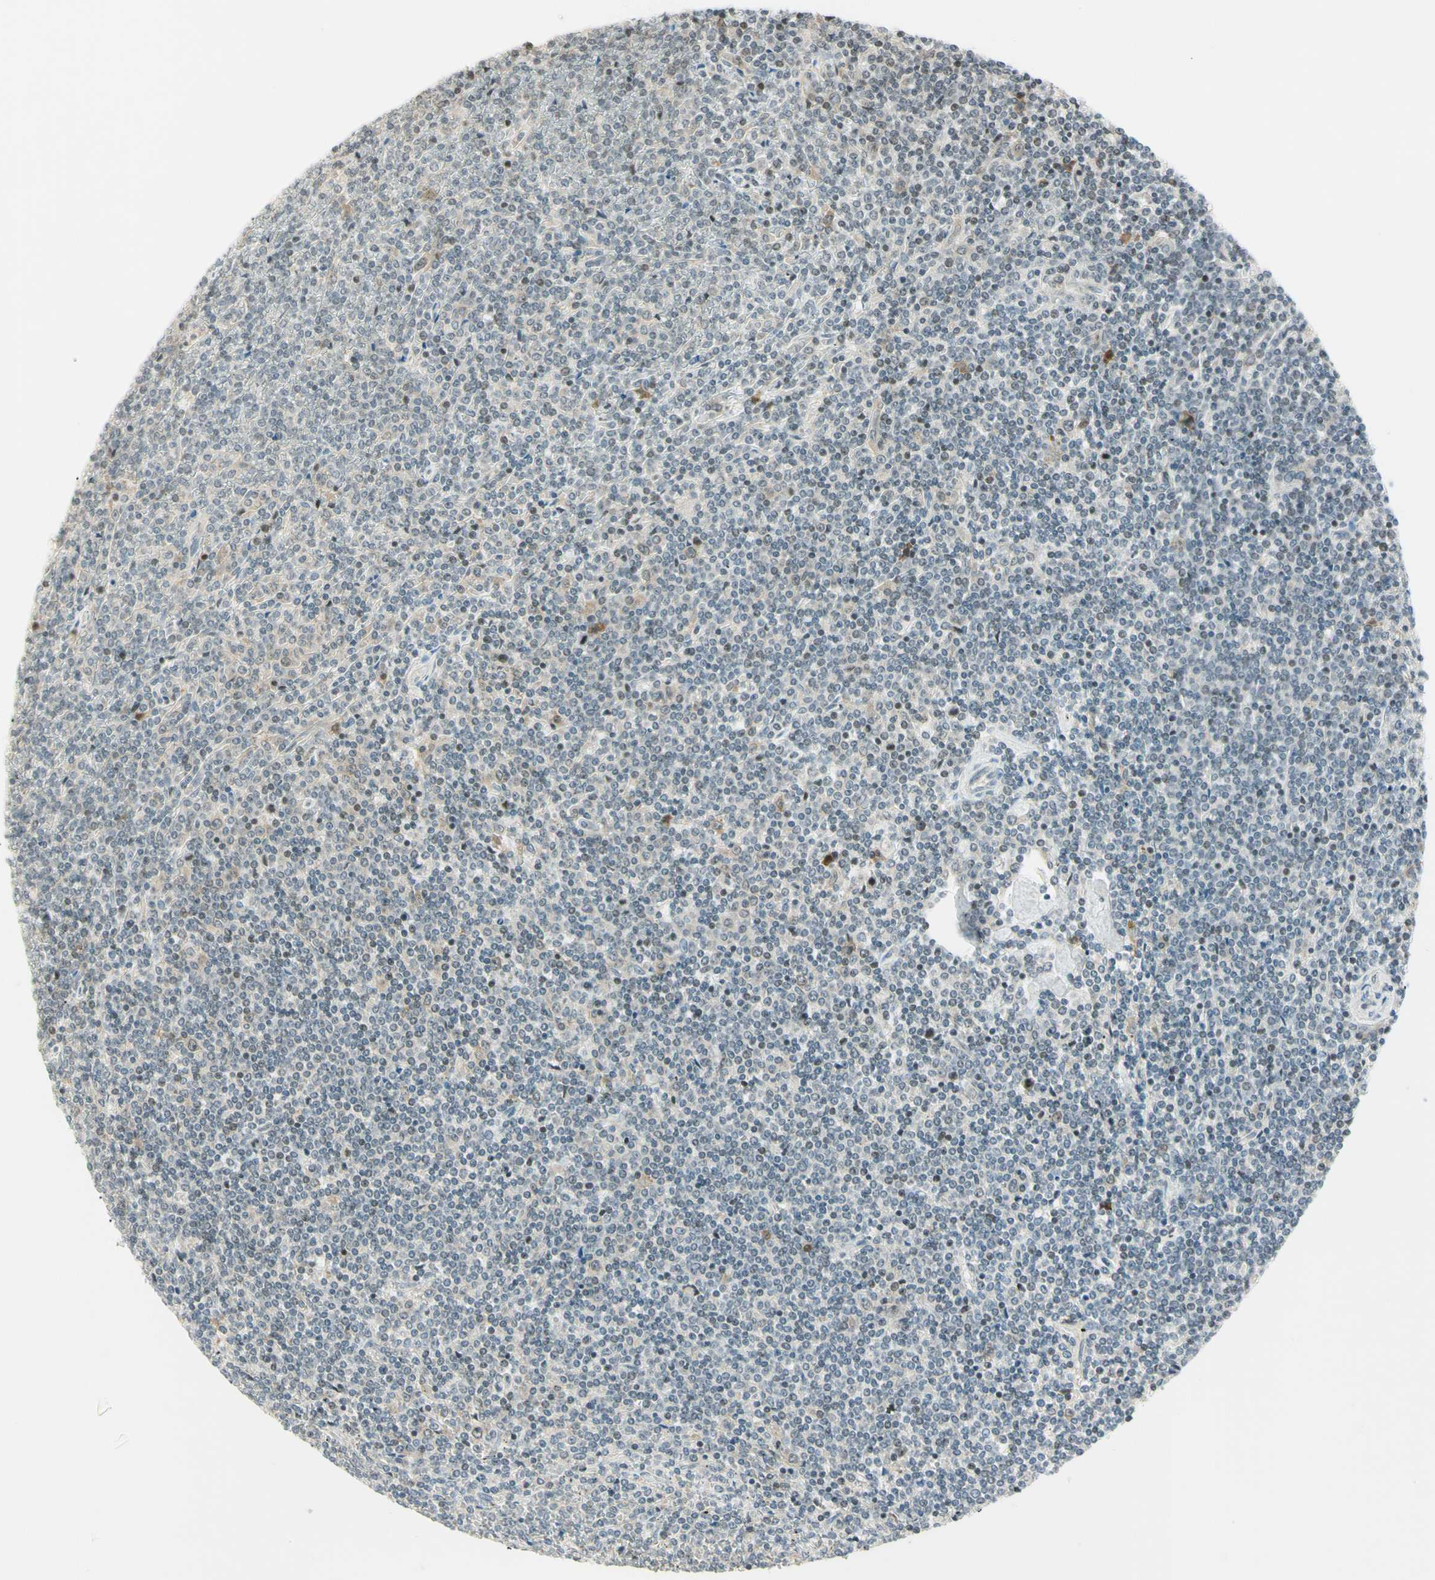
{"staining": {"intensity": "negative", "quantity": "none", "location": "none"}, "tissue": "lymphoma", "cell_type": "Tumor cells", "image_type": "cancer", "snomed": [{"axis": "morphology", "description": "Malignant lymphoma, non-Hodgkin's type, Low grade"}, {"axis": "topography", "description": "Spleen"}], "caption": "The histopathology image exhibits no significant staining in tumor cells of lymphoma. (DAB immunohistochemistry, high magnification).", "gene": "TPT1", "patient": {"sex": "female", "age": 19}}